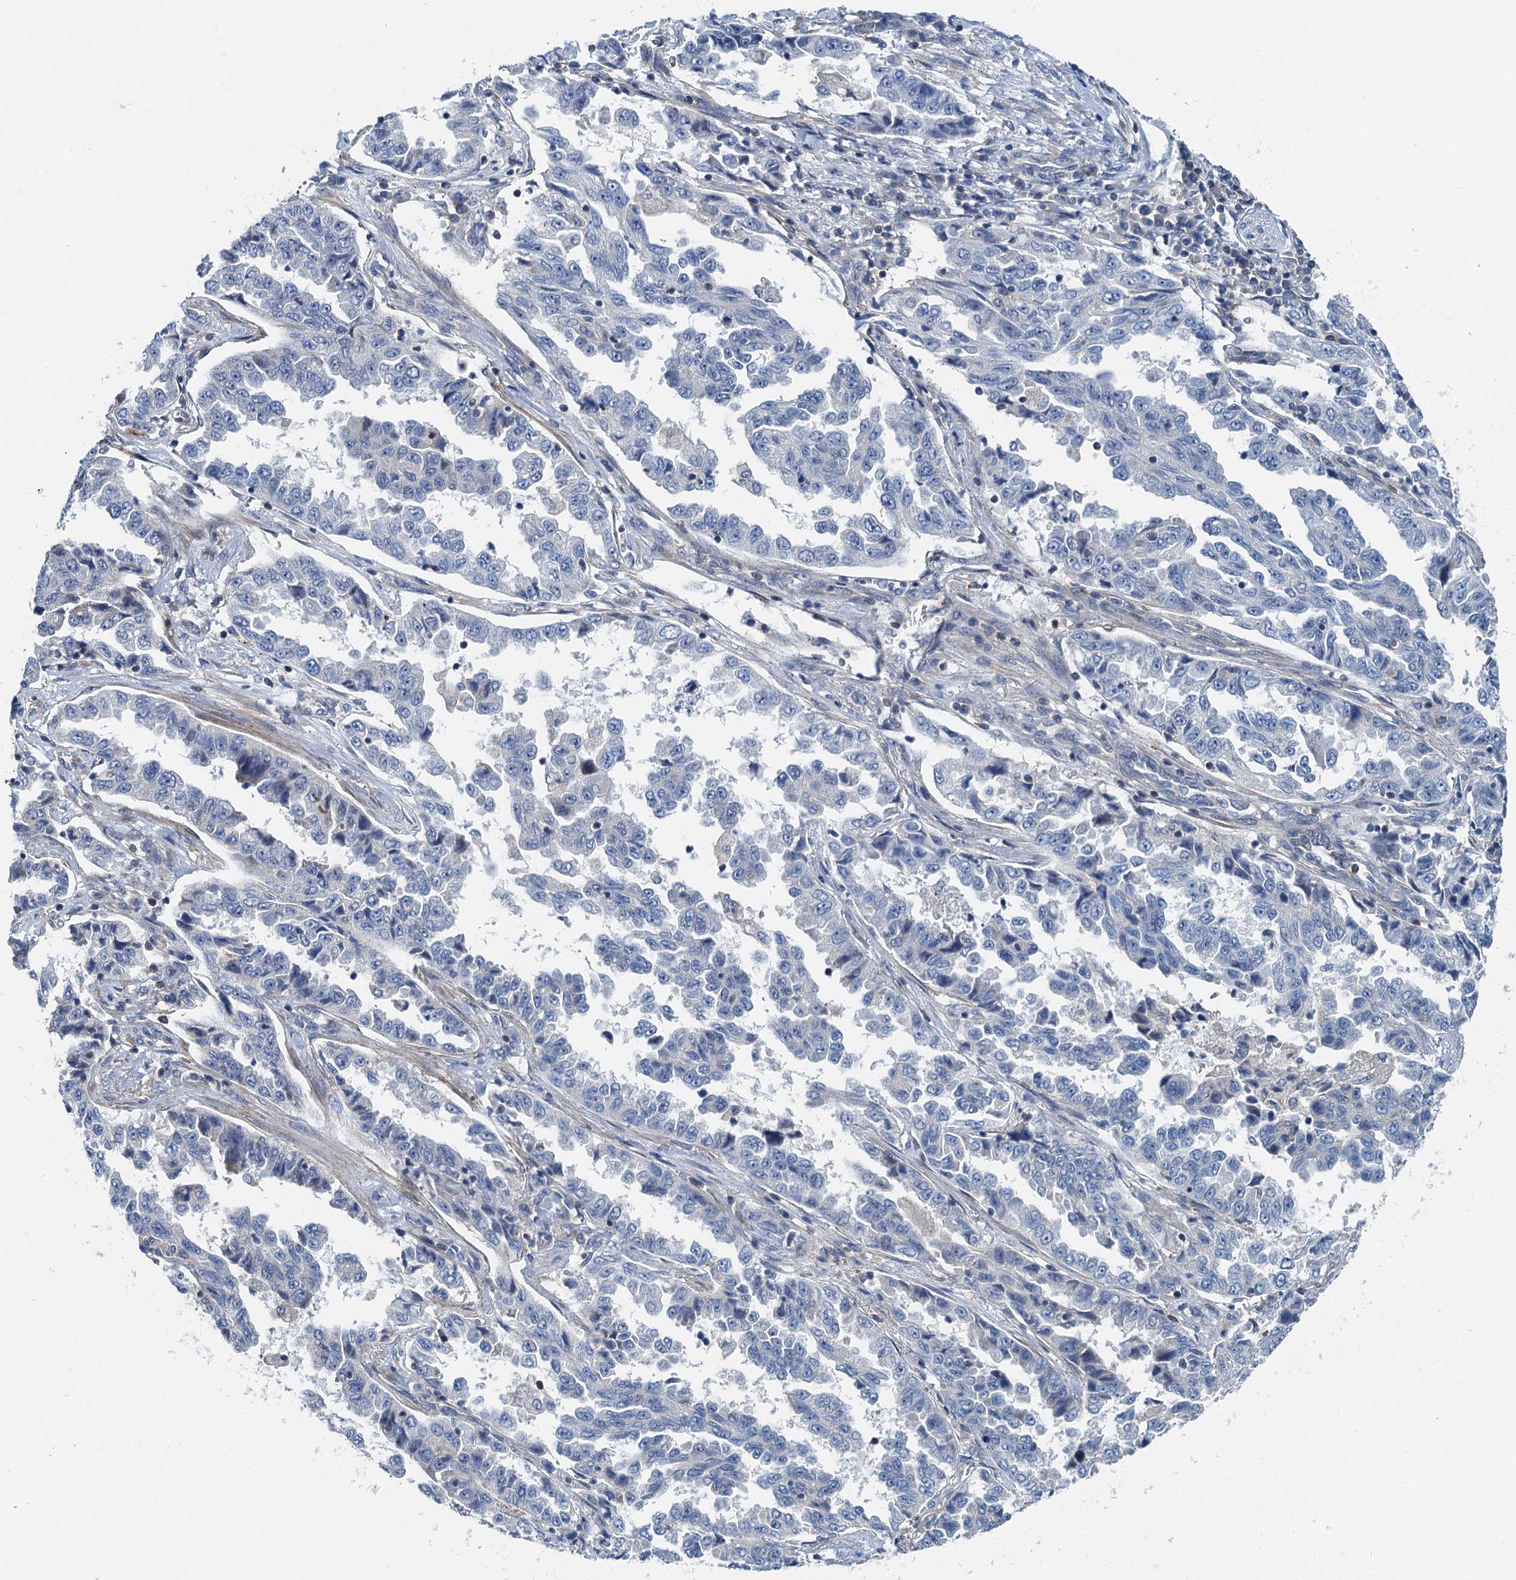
{"staining": {"intensity": "negative", "quantity": "none", "location": "none"}, "tissue": "lung cancer", "cell_type": "Tumor cells", "image_type": "cancer", "snomed": [{"axis": "morphology", "description": "Adenocarcinoma, NOS"}, {"axis": "topography", "description": "Lung"}], "caption": "The micrograph shows no significant staining in tumor cells of adenocarcinoma (lung).", "gene": "PPP1R14D", "patient": {"sex": "female", "age": 51}}